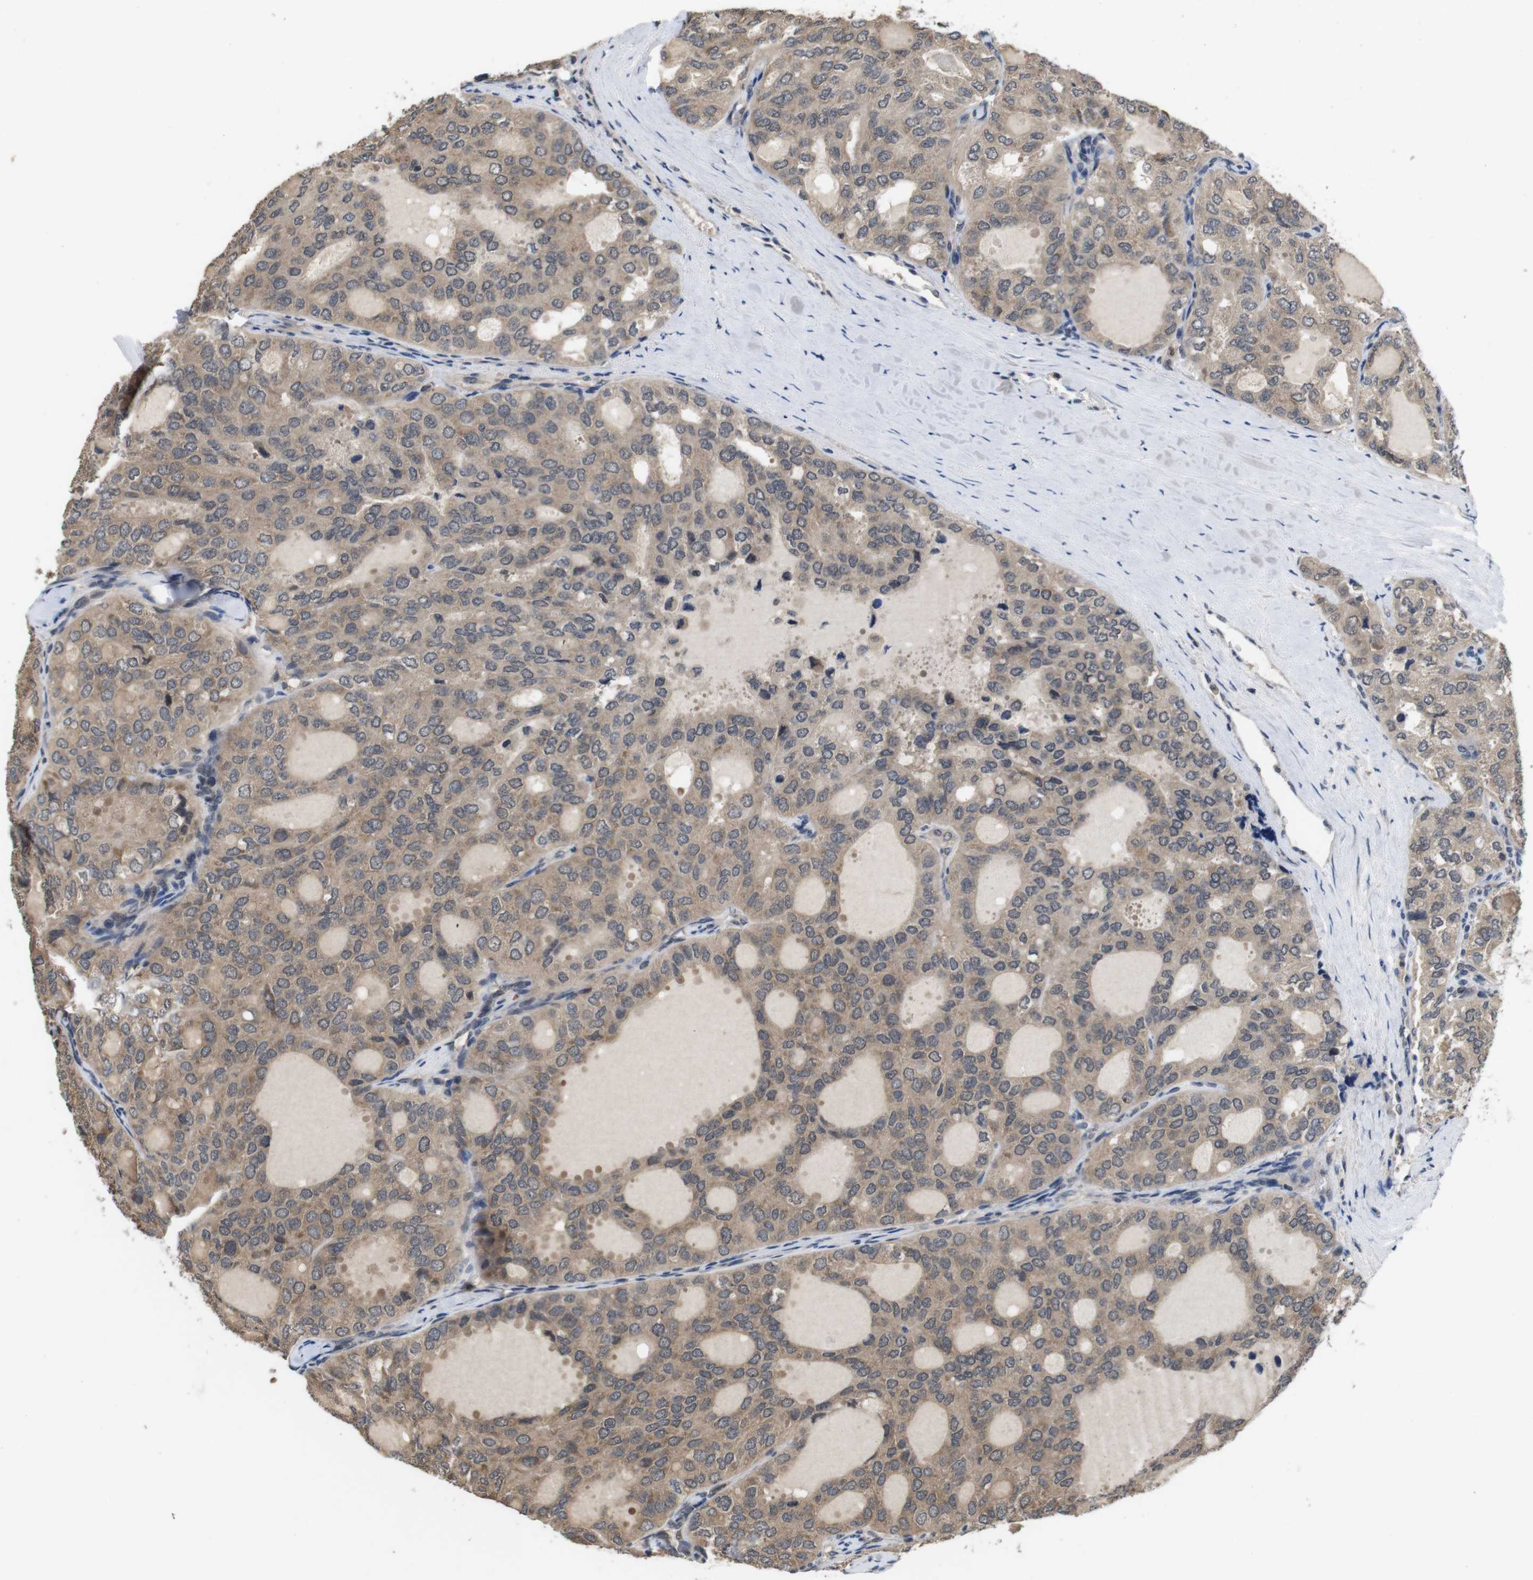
{"staining": {"intensity": "weak", "quantity": ">75%", "location": "cytoplasmic/membranous"}, "tissue": "thyroid cancer", "cell_type": "Tumor cells", "image_type": "cancer", "snomed": [{"axis": "morphology", "description": "Follicular adenoma carcinoma, NOS"}, {"axis": "topography", "description": "Thyroid gland"}], "caption": "DAB immunohistochemical staining of human thyroid cancer demonstrates weak cytoplasmic/membranous protein positivity in about >75% of tumor cells.", "gene": "FADD", "patient": {"sex": "male", "age": 75}}